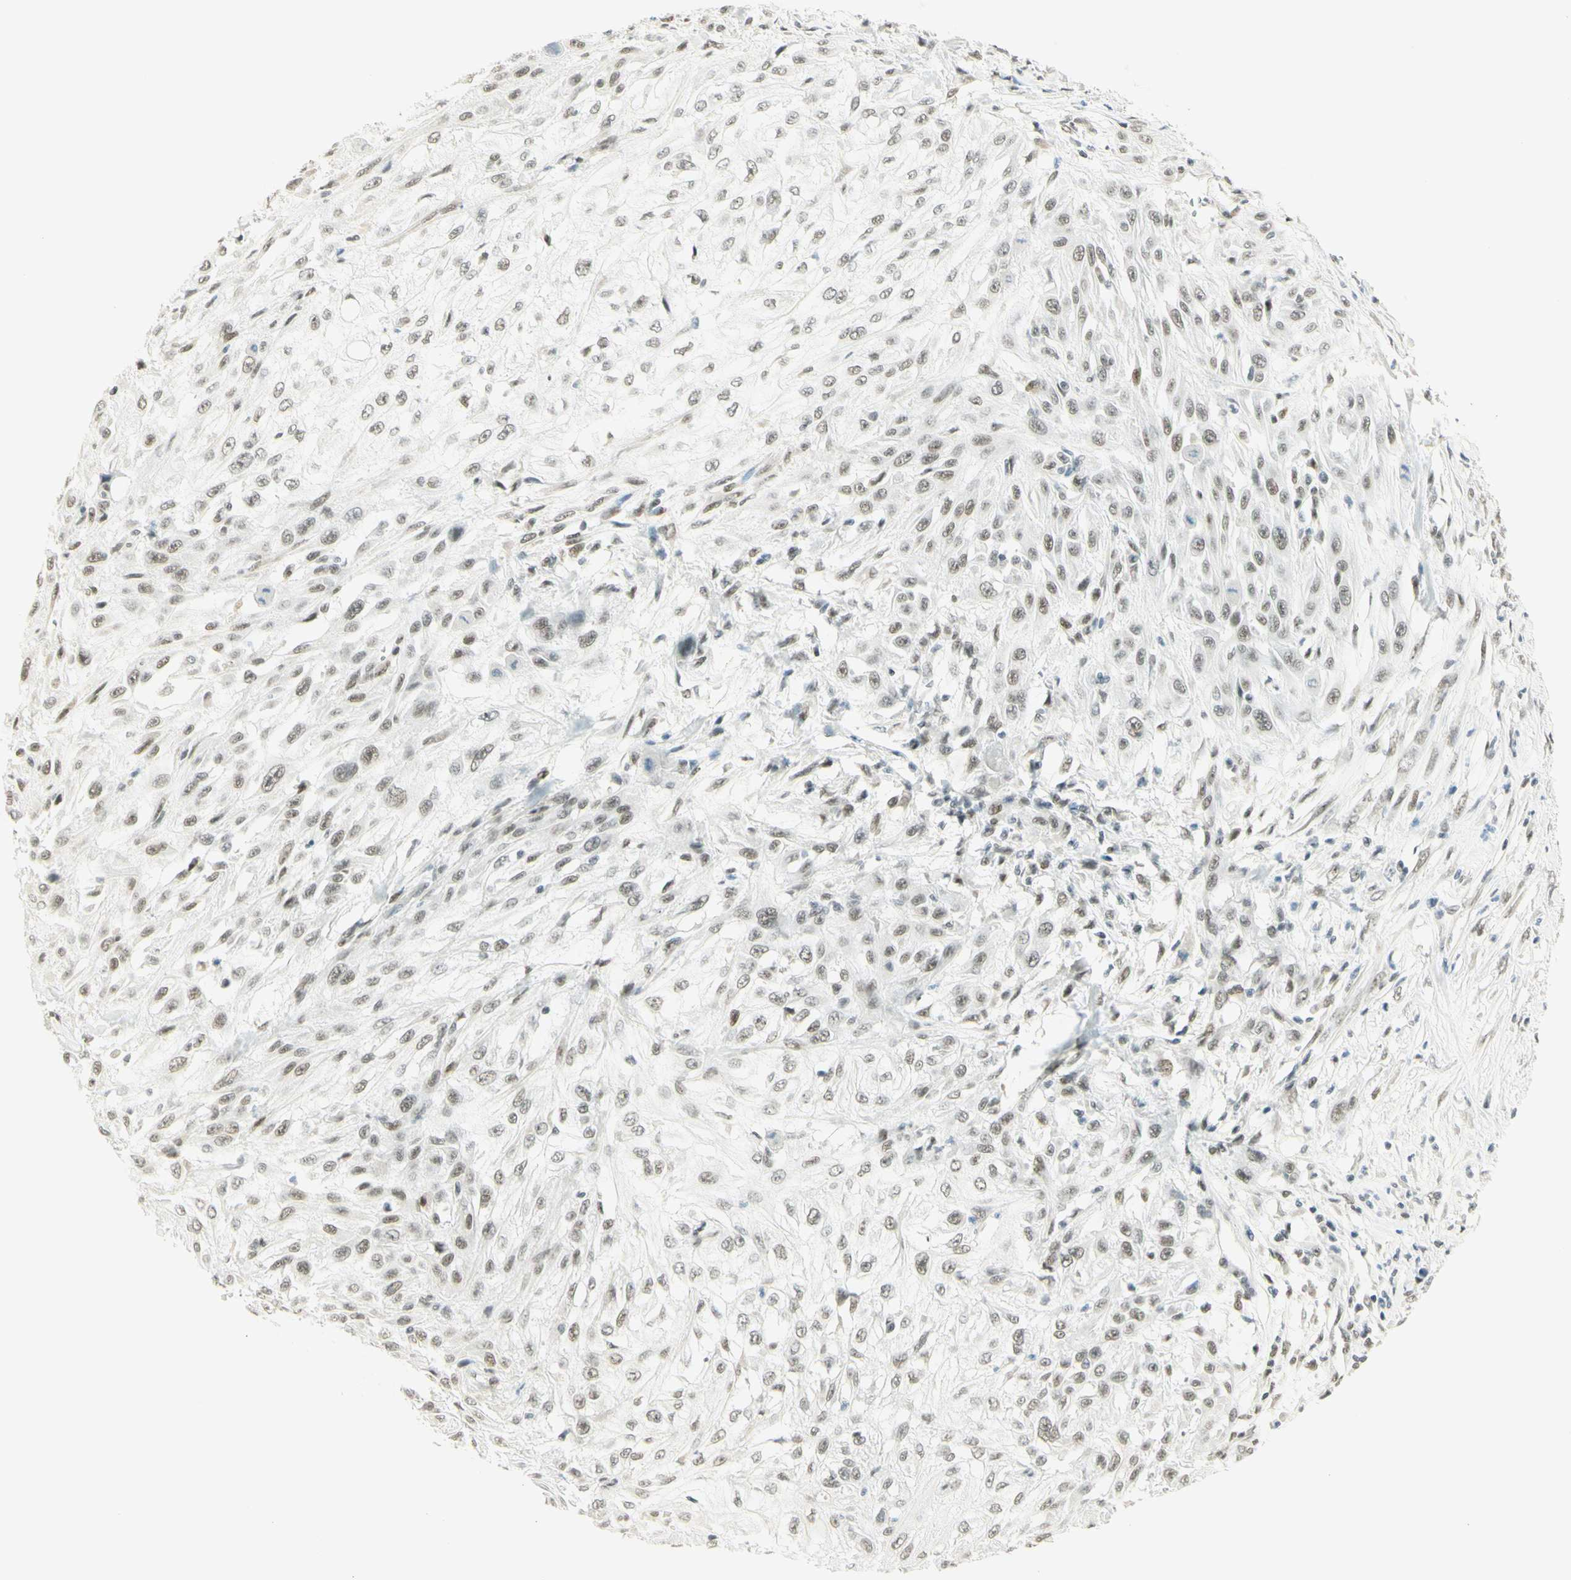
{"staining": {"intensity": "weak", "quantity": ">75%", "location": "nuclear"}, "tissue": "skin cancer", "cell_type": "Tumor cells", "image_type": "cancer", "snomed": [{"axis": "morphology", "description": "Squamous cell carcinoma, NOS"}, {"axis": "topography", "description": "Skin"}], "caption": "High-magnification brightfield microscopy of skin squamous cell carcinoma stained with DAB (3,3'-diaminobenzidine) (brown) and counterstained with hematoxylin (blue). tumor cells exhibit weak nuclear expression is present in about>75% of cells.", "gene": "PMS2", "patient": {"sex": "male", "age": 75}}